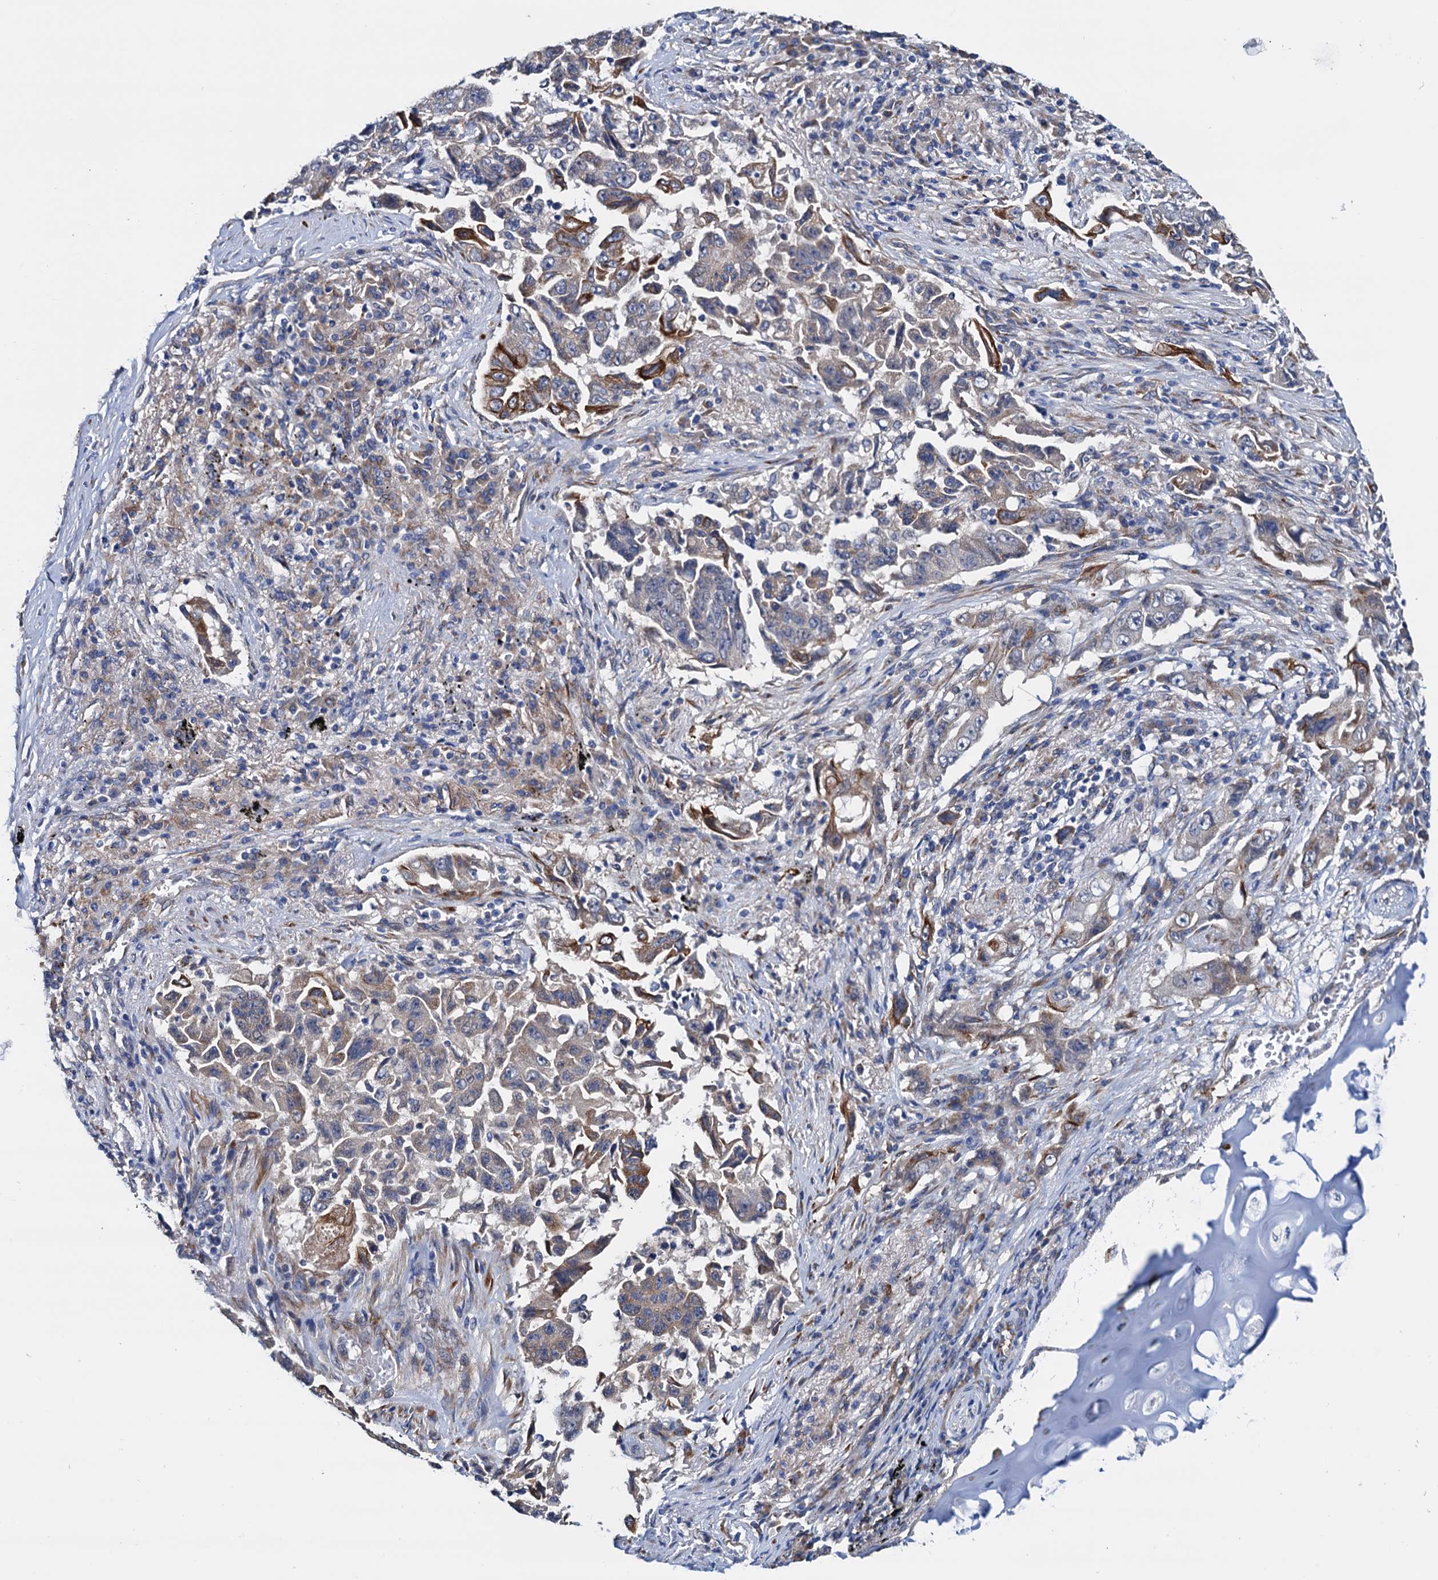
{"staining": {"intensity": "moderate", "quantity": "<25%", "location": "cytoplasmic/membranous"}, "tissue": "lung cancer", "cell_type": "Tumor cells", "image_type": "cancer", "snomed": [{"axis": "morphology", "description": "Adenocarcinoma, NOS"}, {"axis": "topography", "description": "Lung"}], "caption": "Tumor cells show low levels of moderate cytoplasmic/membranous positivity in about <25% of cells in human lung cancer. (Stains: DAB (3,3'-diaminobenzidine) in brown, nuclei in blue, Microscopy: brightfield microscopy at high magnification).", "gene": "RASSF9", "patient": {"sex": "female", "age": 51}}